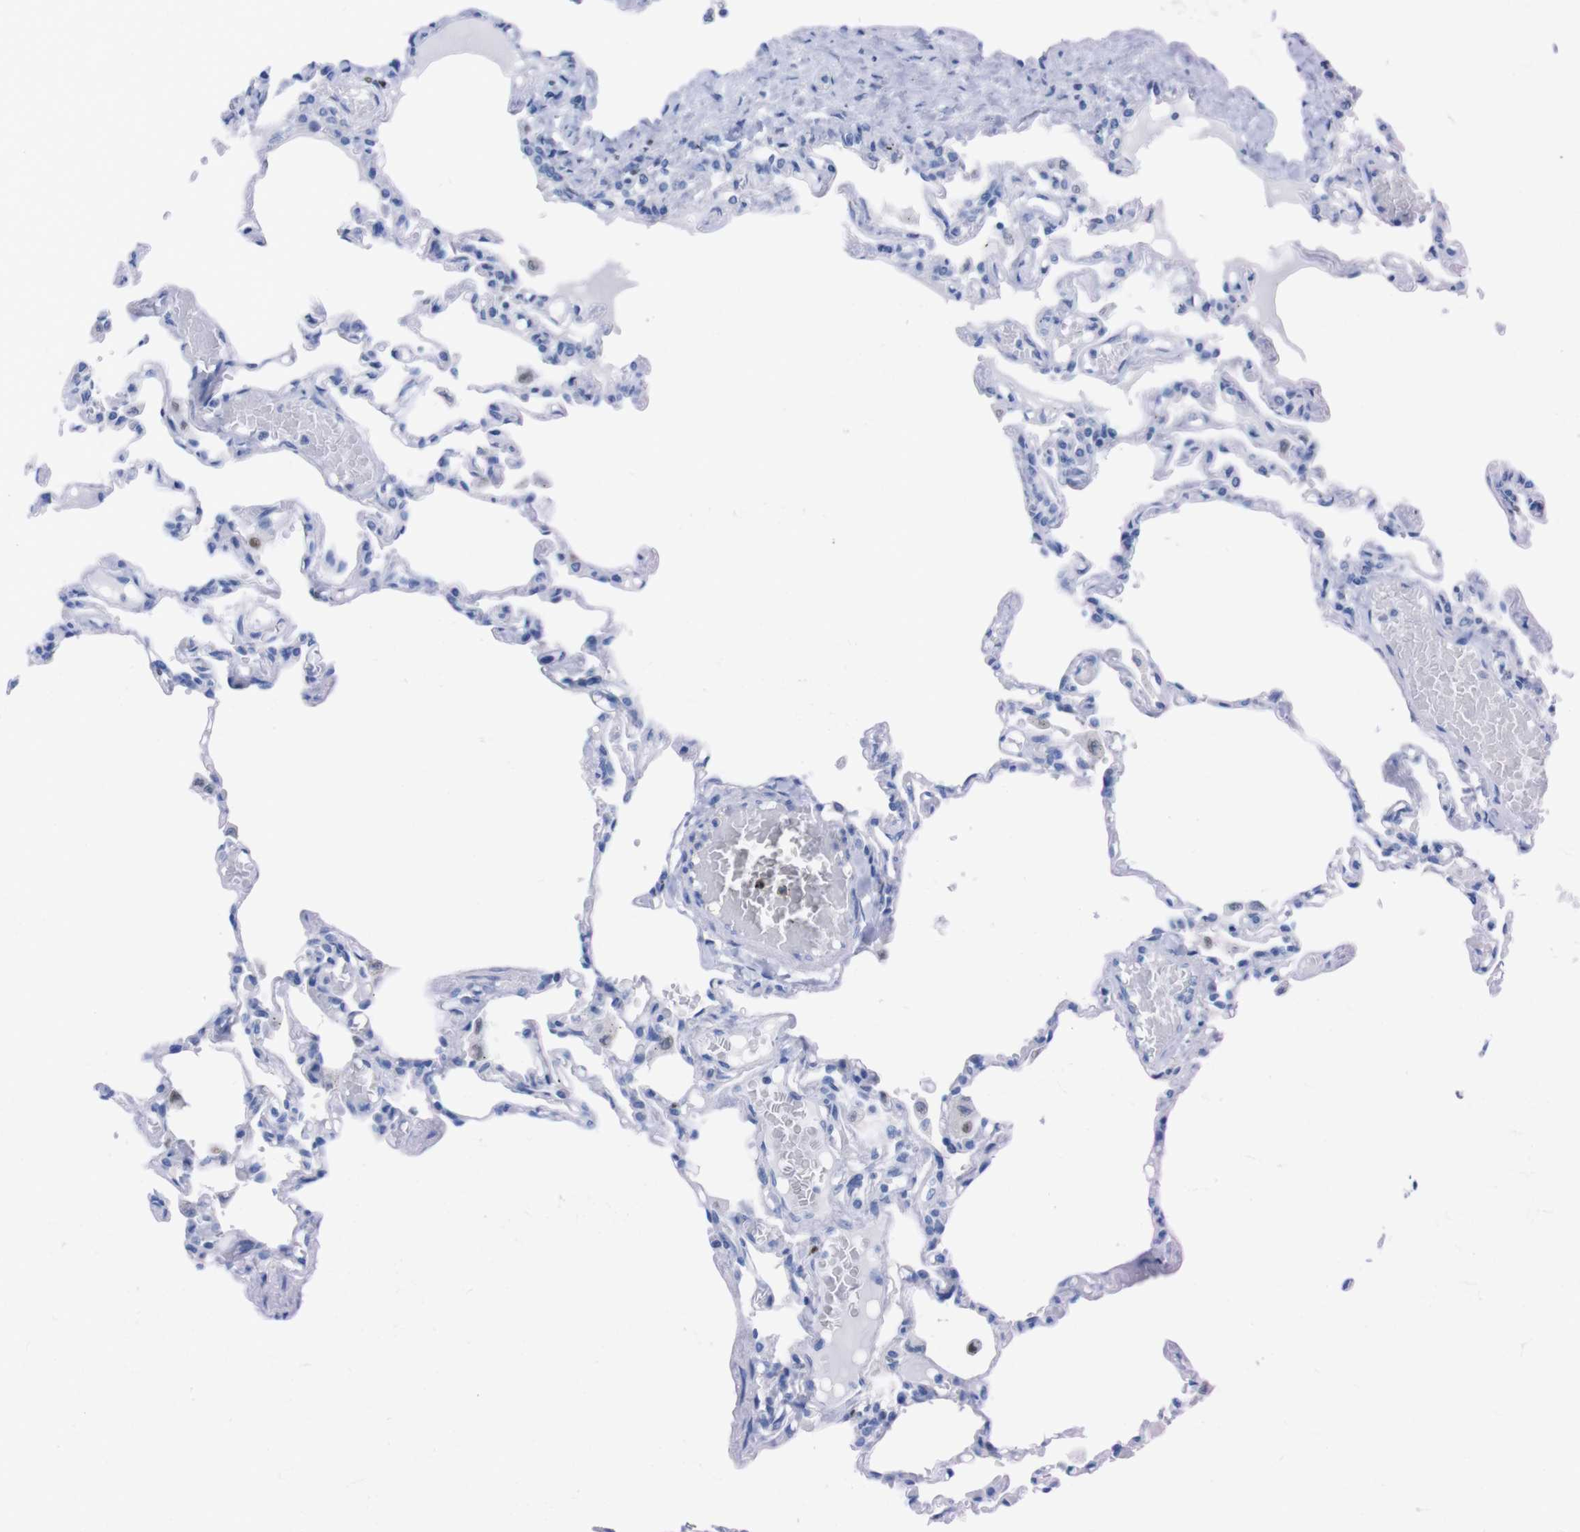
{"staining": {"intensity": "negative", "quantity": "none", "location": "none"}, "tissue": "lung", "cell_type": "Alveolar cells", "image_type": "normal", "snomed": [{"axis": "morphology", "description": "Normal tissue, NOS"}, {"axis": "topography", "description": "Lung"}], "caption": "The image shows no staining of alveolar cells in normal lung. (IHC, brightfield microscopy, high magnification).", "gene": "P2RY12", "patient": {"sex": "male", "age": 21}}